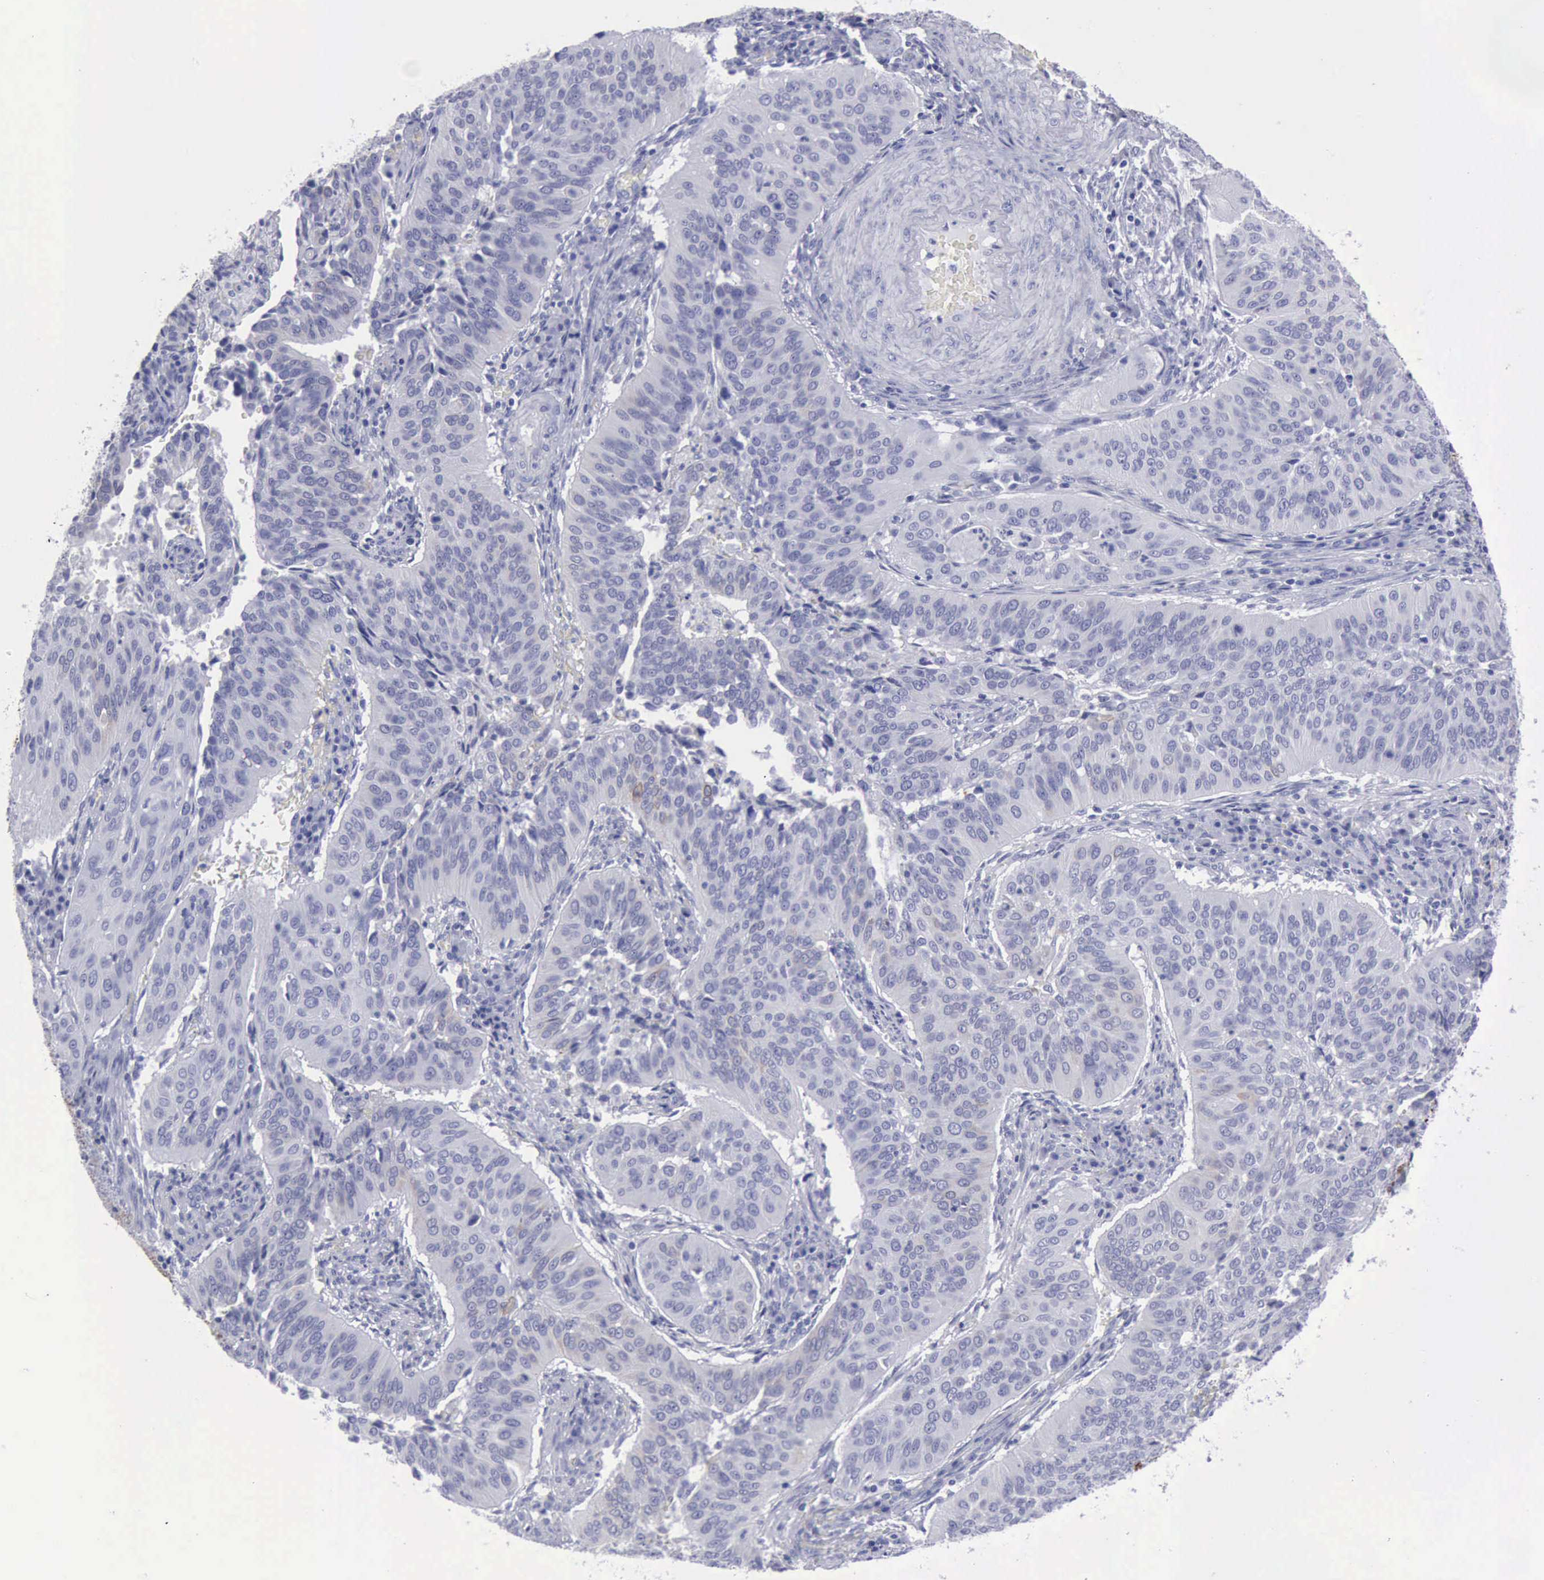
{"staining": {"intensity": "negative", "quantity": "none", "location": "none"}, "tissue": "cervical cancer", "cell_type": "Tumor cells", "image_type": "cancer", "snomed": [{"axis": "morphology", "description": "Squamous cell carcinoma, NOS"}, {"axis": "topography", "description": "Cervix"}], "caption": "Micrograph shows no protein expression in tumor cells of cervical cancer tissue. Brightfield microscopy of IHC stained with DAB (brown) and hematoxylin (blue), captured at high magnification.", "gene": "KRT13", "patient": {"sex": "female", "age": 39}}